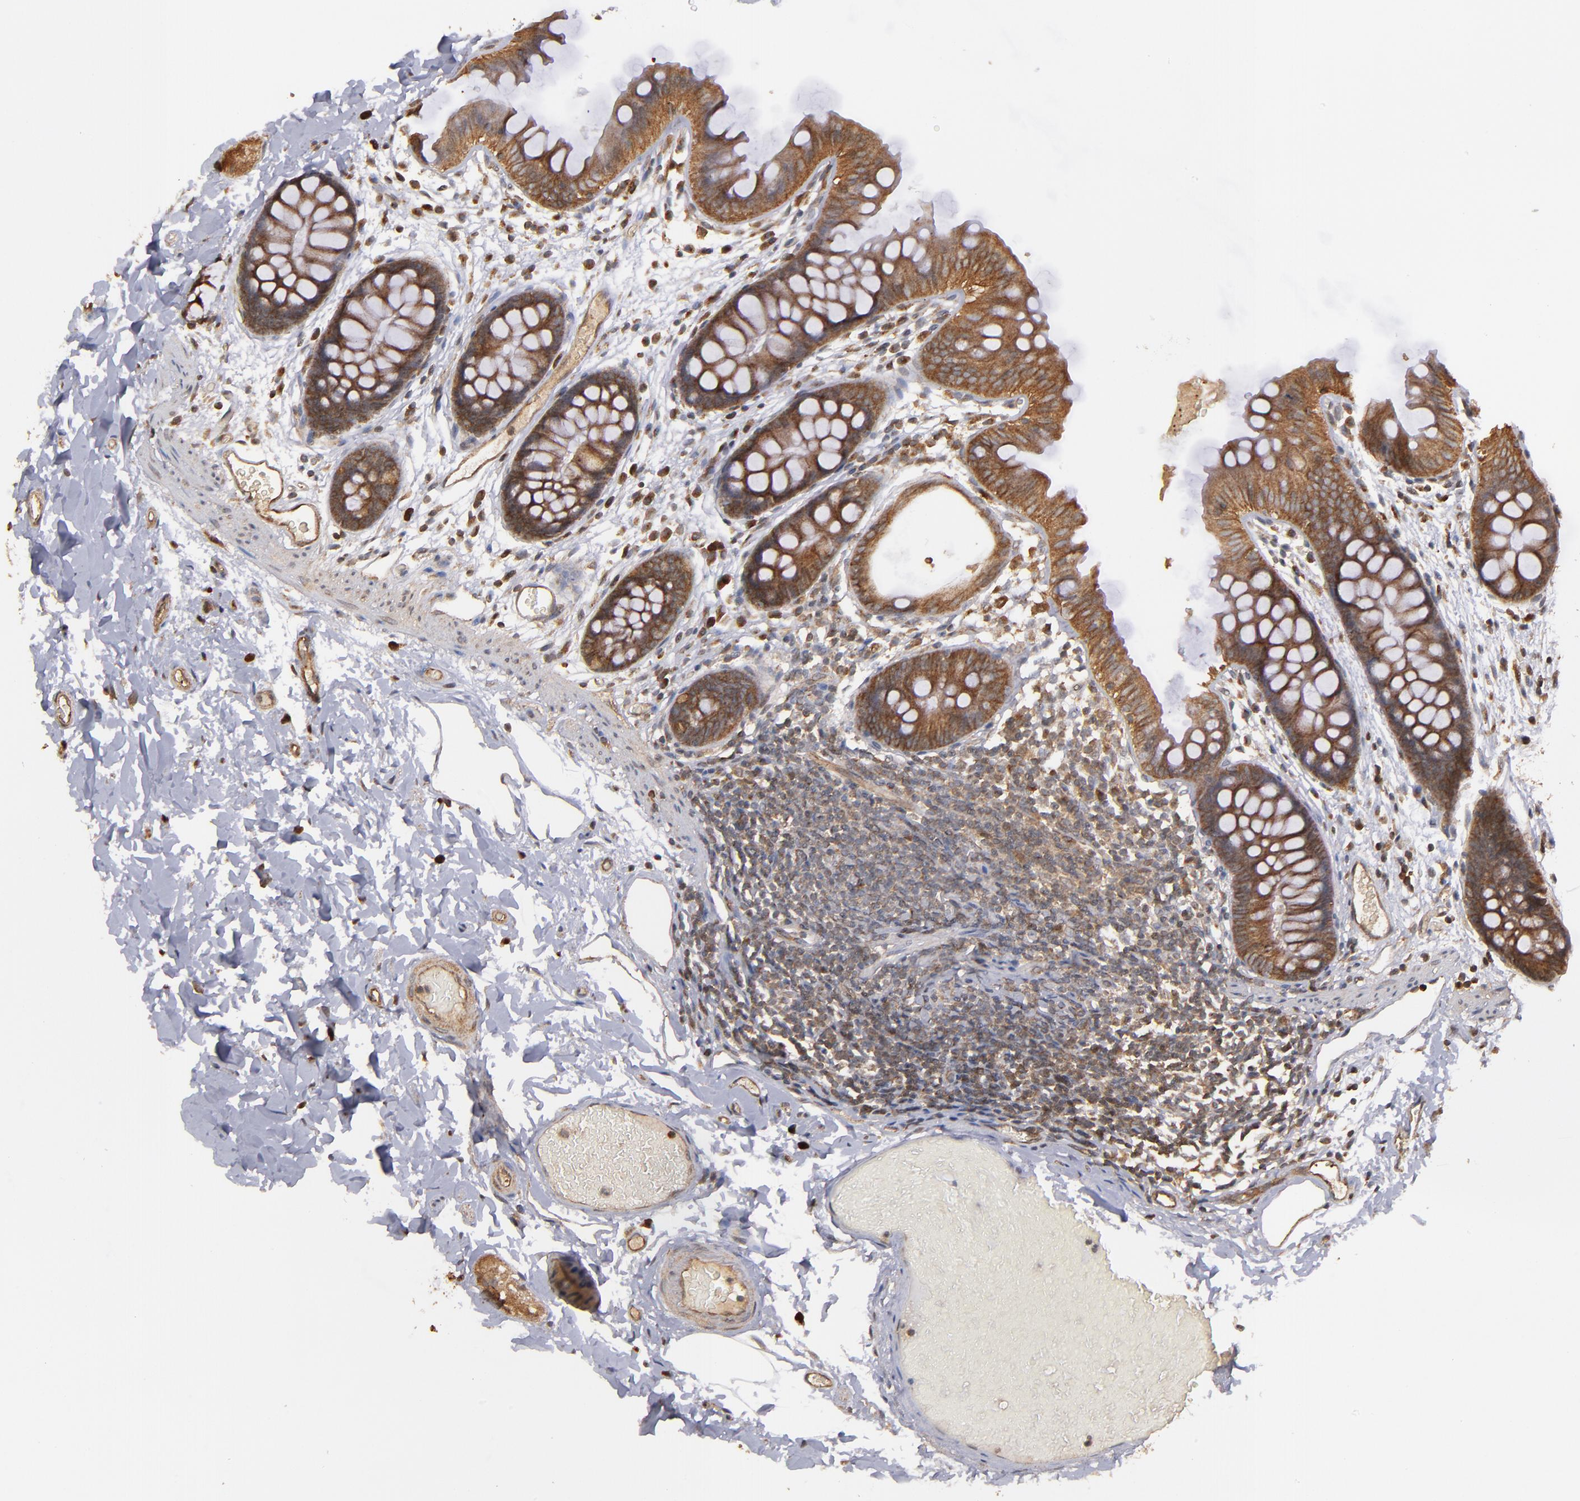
{"staining": {"intensity": "moderate", "quantity": ">75%", "location": "cytoplasmic/membranous"}, "tissue": "colon", "cell_type": "Endothelial cells", "image_type": "normal", "snomed": [{"axis": "morphology", "description": "Normal tissue, NOS"}, {"axis": "topography", "description": "Smooth muscle"}, {"axis": "topography", "description": "Colon"}], "caption": "This is a histology image of IHC staining of benign colon, which shows moderate staining in the cytoplasmic/membranous of endothelial cells.", "gene": "BDKRB1", "patient": {"sex": "male", "age": 67}}